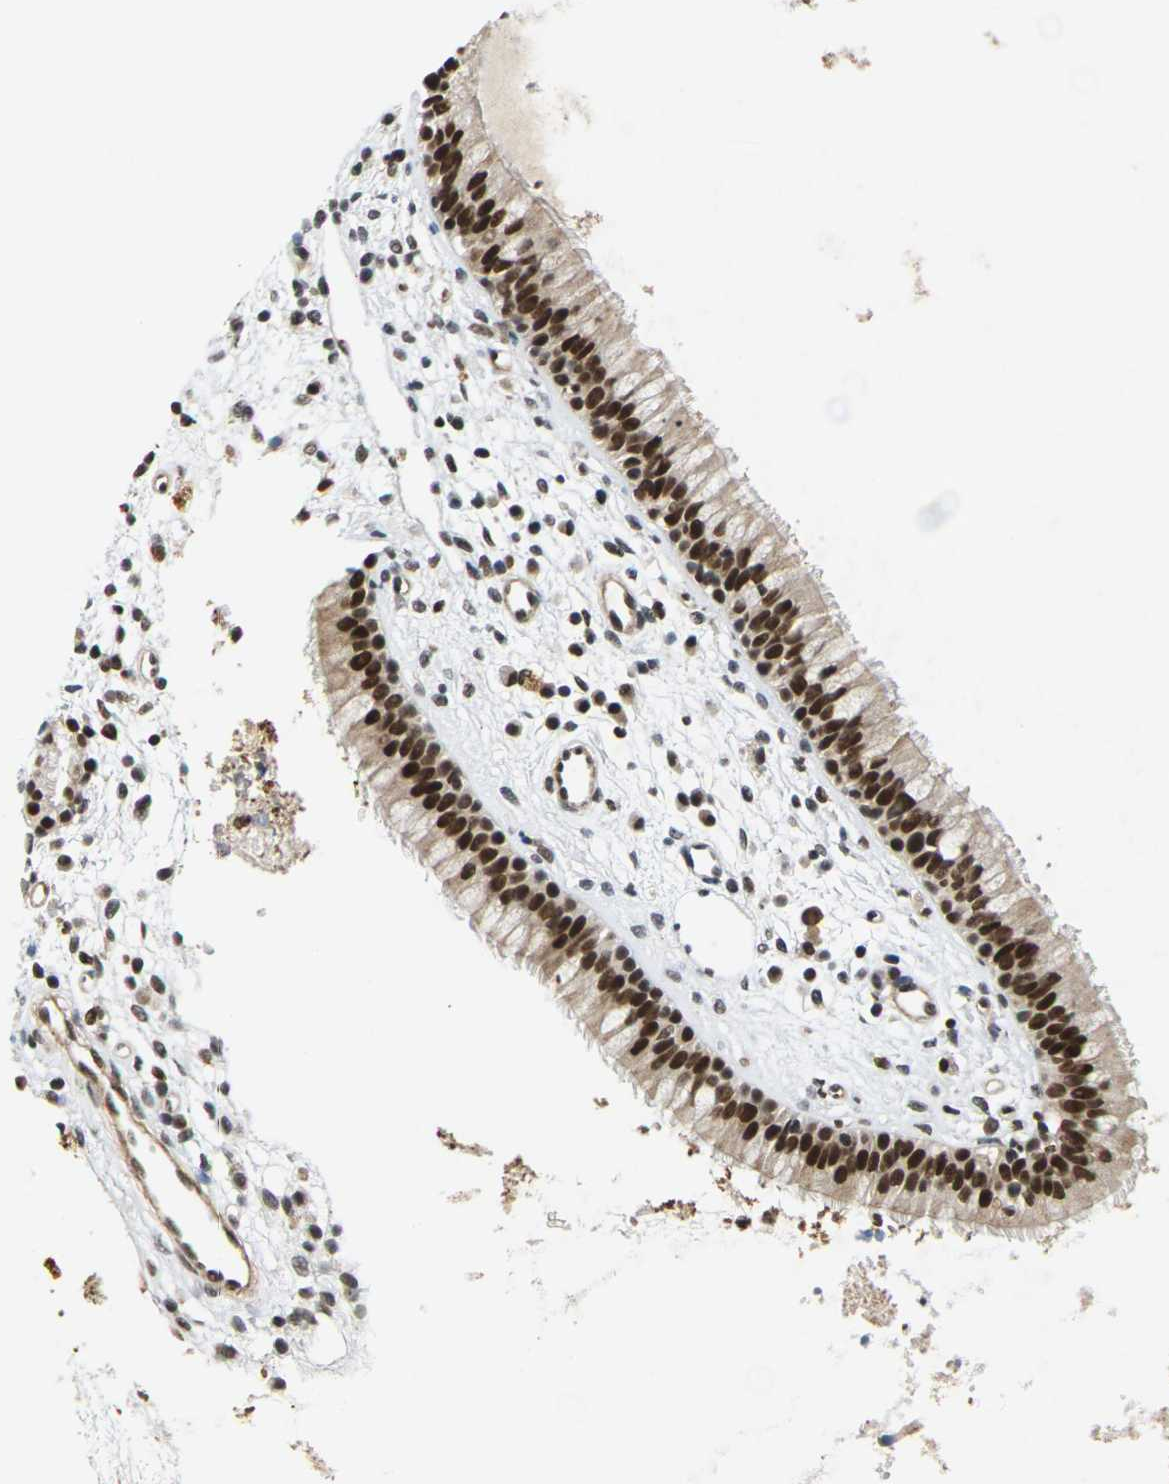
{"staining": {"intensity": "strong", "quantity": ">75%", "location": "cytoplasmic/membranous,nuclear"}, "tissue": "nasopharynx", "cell_type": "Respiratory epithelial cells", "image_type": "normal", "snomed": [{"axis": "morphology", "description": "Normal tissue, NOS"}, {"axis": "topography", "description": "Nasopharynx"}], "caption": "Brown immunohistochemical staining in normal human nasopharynx shows strong cytoplasmic/membranous,nuclear positivity in approximately >75% of respiratory epithelial cells.", "gene": "NELFA", "patient": {"sex": "male", "age": 21}}